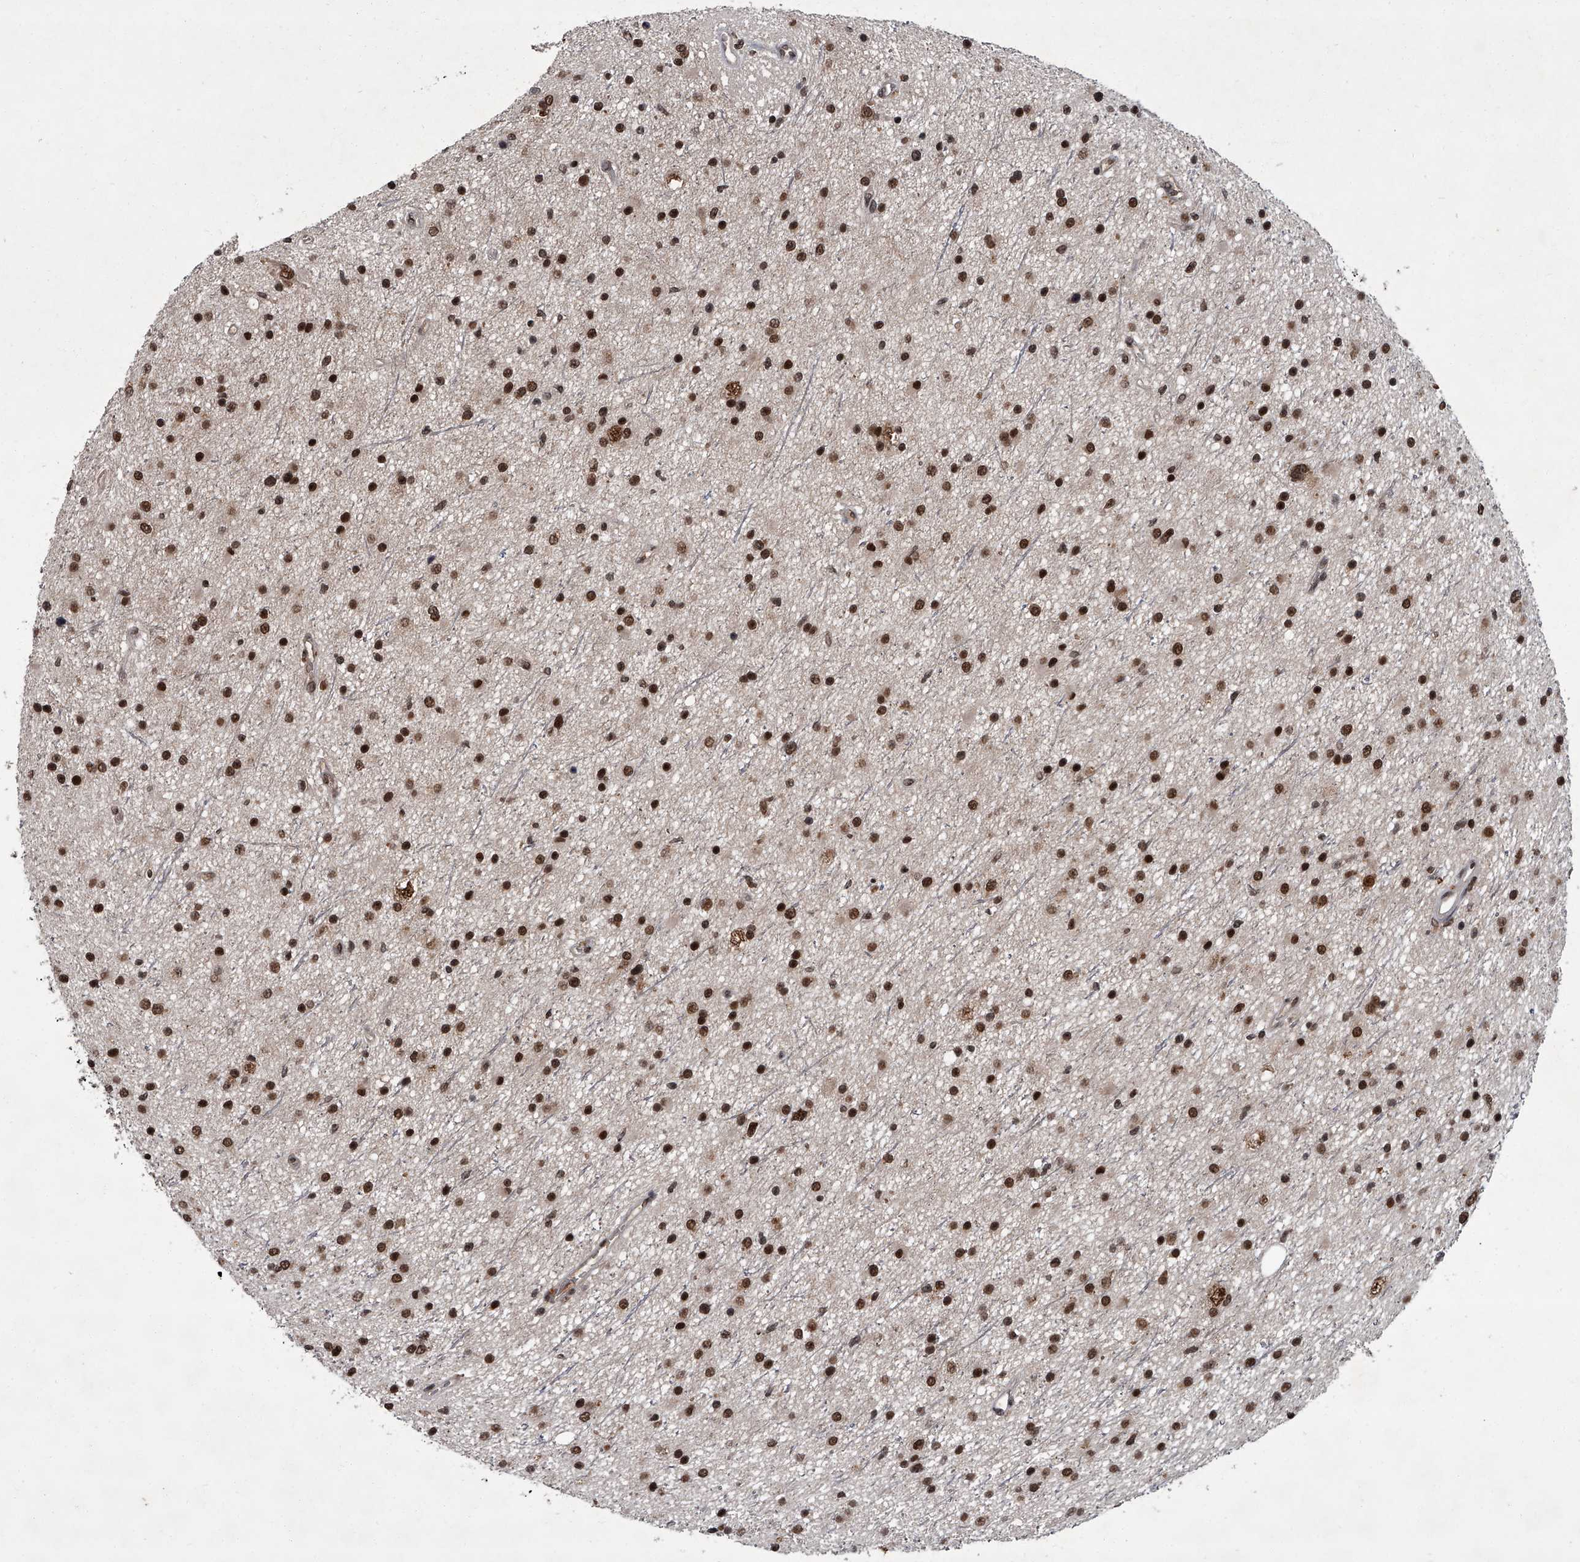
{"staining": {"intensity": "strong", "quantity": ">75%", "location": "nuclear"}, "tissue": "glioma", "cell_type": "Tumor cells", "image_type": "cancer", "snomed": [{"axis": "morphology", "description": "Glioma, malignant, Low grade"}, {"axis": "topography", "description": "Cerebral cortex"}], "caption": "Human glioma stained with a brown dye displays strong nuclear positive staining in about >75% of tumor cells.", "gene": "ZNF518B", "patient": {"sex": "female", "age": 39}}